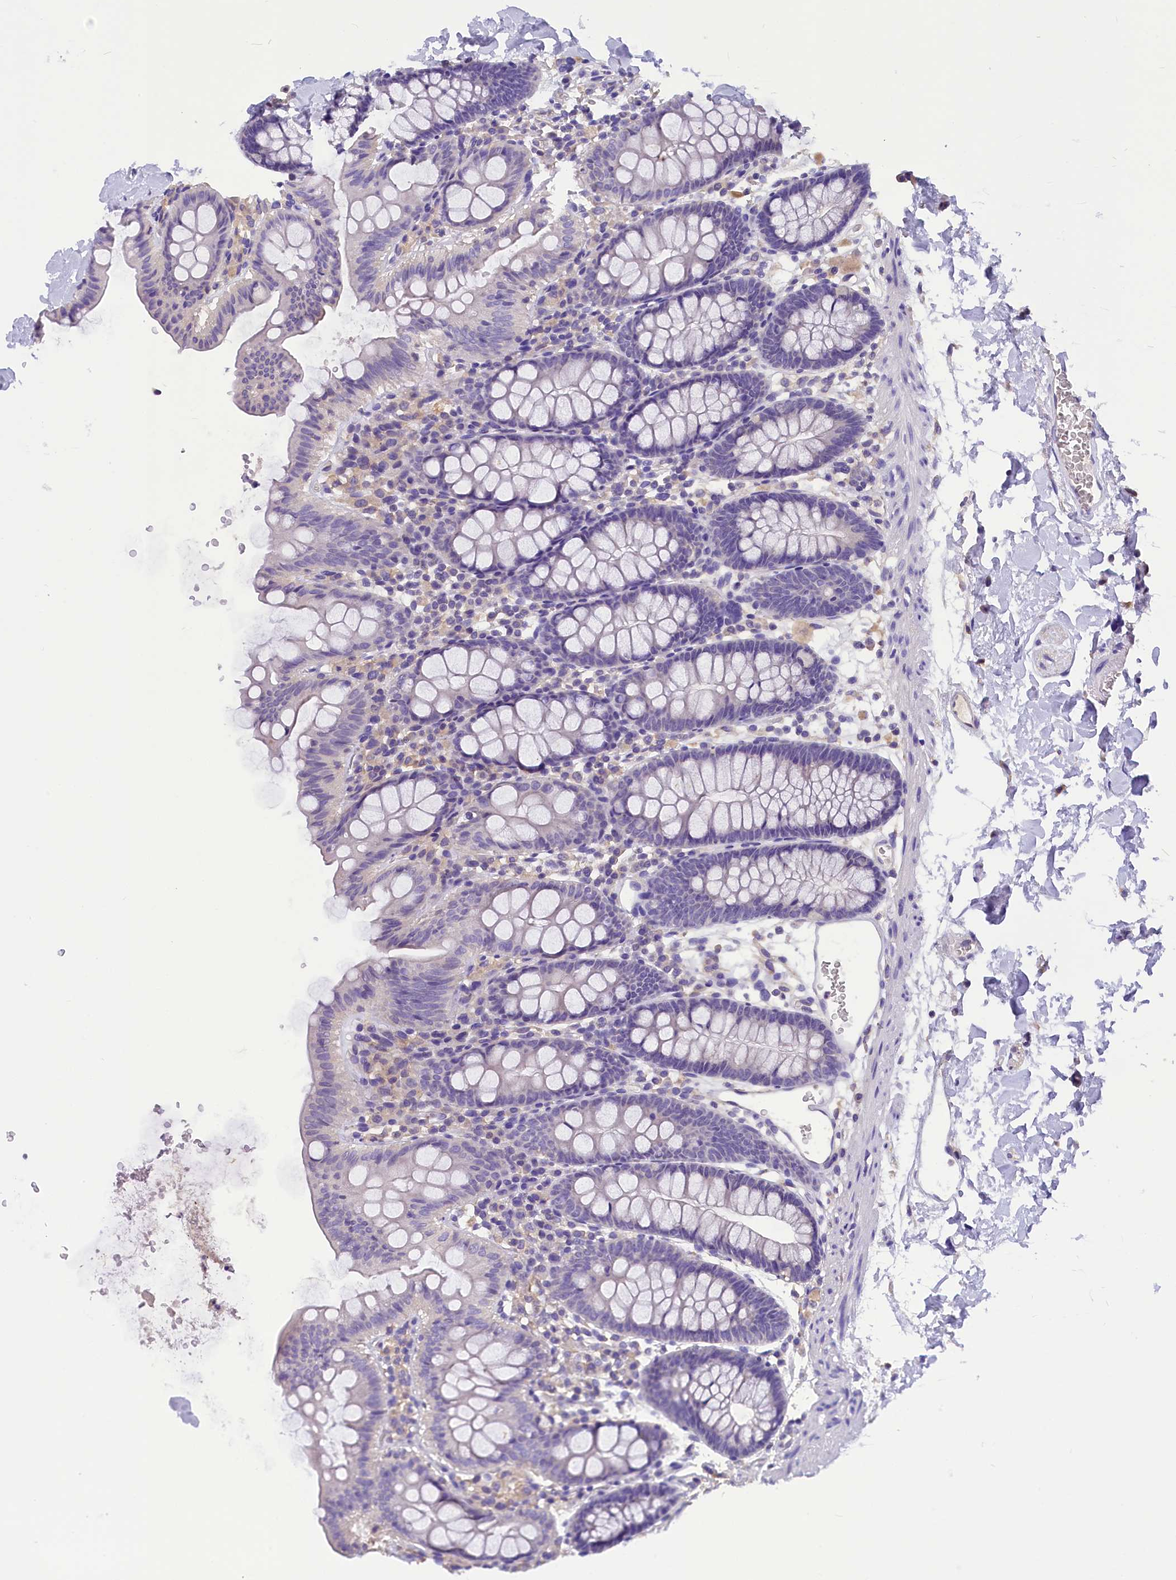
{"staining": {"intensity": "negative", "quantity": "none", "location": "none"}, "tissue": "colon", "cell_type": "Endothelial cells", "image_type": "normal", "snomed": [{"axis": "morphology", "description": "Normal tissue, NOS"}, {"axis": "topography", "description": "Colon"}], "caption": "IHC of benign human colon reveals no positivity in endothelial cells. The staining was performed using DAB (3,3'-diaminobenzidine) to visualize the protein expression in brown, while the nuclei were stained in blue with hematoxylin (Magnification: 20x).", "gene": "AP3B2", "patient": {"sex": "male", "age": 75}}